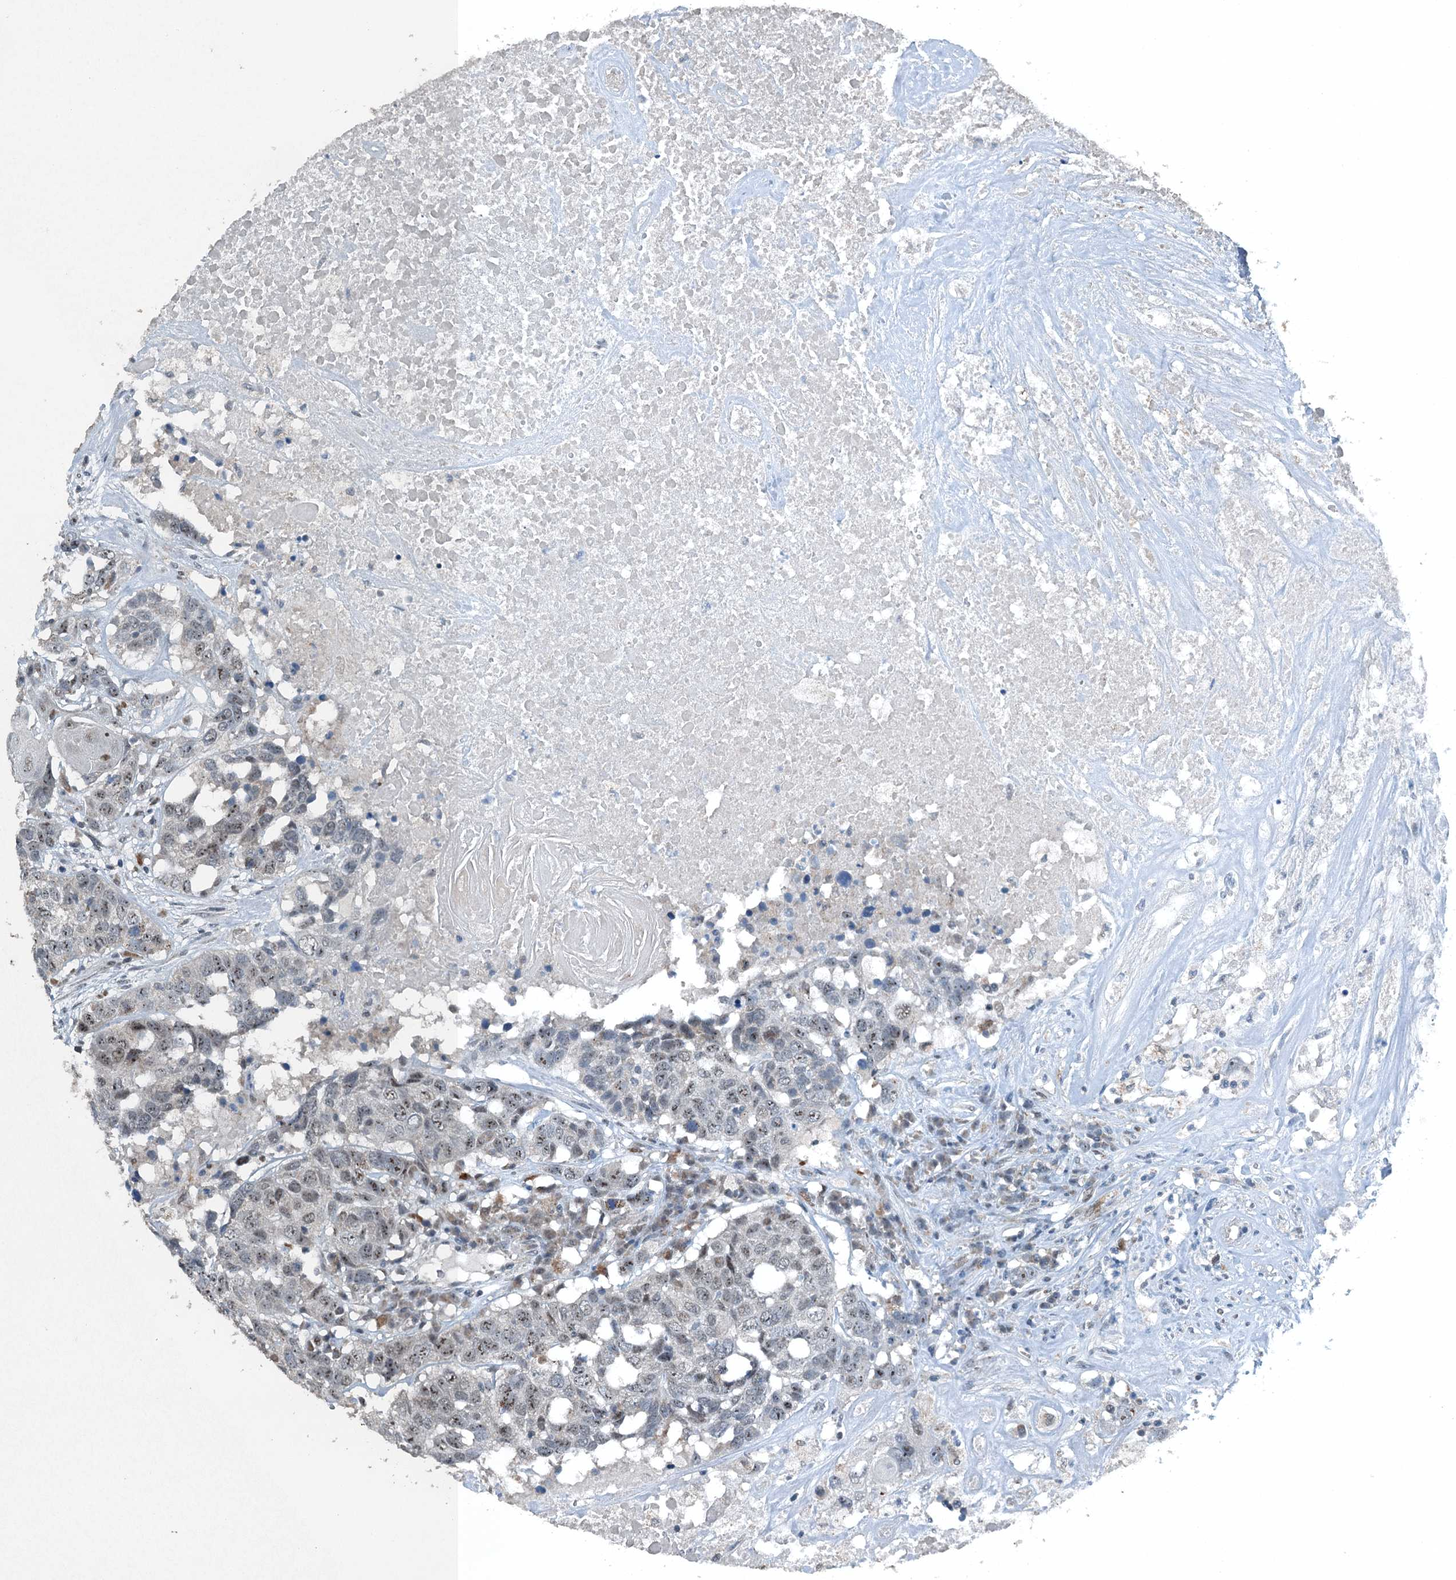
{"staining": {"intensity": "negative", "quantity": "none", "location": "none"}, "tissue": "head and neck cancer", "cell_type": "Tumor cells", "image_type": "cancer", "snomed": [{"axis": "morphology", "description": "Squamous cell carcinoma, NOS"}, {"axis": "topography", "description": "Head-Neck"}], "caption": "An immunohistochemistry photomicrograph of squamous cell carcinoma (head and neck) is shown. There is no staining in tumor cells of squamous cell carcinoma (head and neck).", "gene": "BMERB1", "patient": {"sex": "male", "age": 66}}